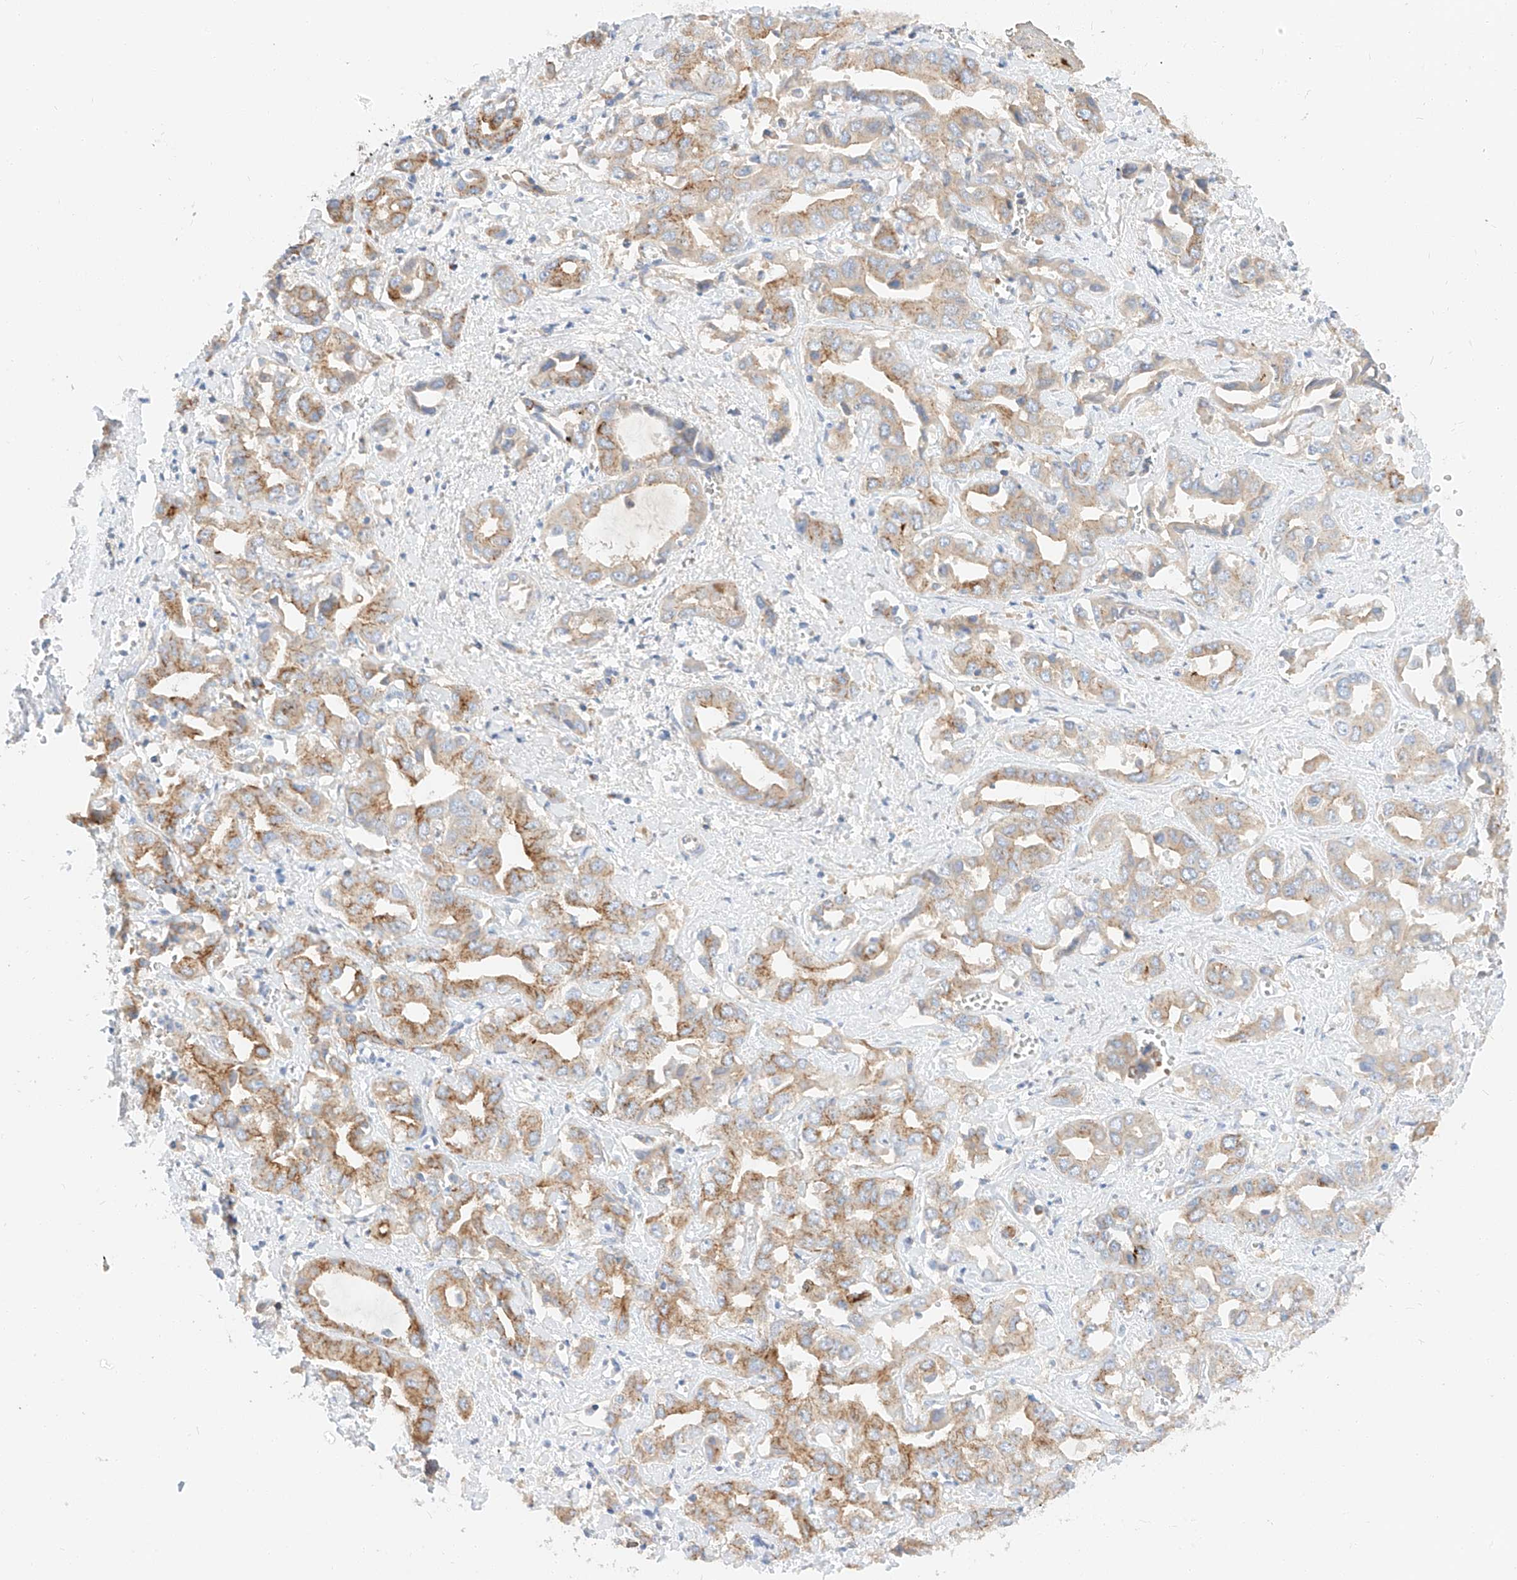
{"staining": {"intensity": "moderate", "quantity": "25%-75%", "location": "cytoplasmic/membranous"}, "tissue": "liver cancer", "cell_type": "Tumor cells", "image_type": "cancer", "snomed": [{"axis": "morphology", "description": "Cholangiocarcinoma"}, {"axis": "topography", "description": "Liver"}], "caption": "Cholangiocarcinoma (liver) stained for a protein reveals moderate cytoplasmic/membranous positivity in tumor cells. The staining was performed using DAB, with brown indicating positive protein expression. Nuclei are stained blue with hematoxylin.", "gene": "MAP7", "patient": {"sex": "female", "age": 52}}